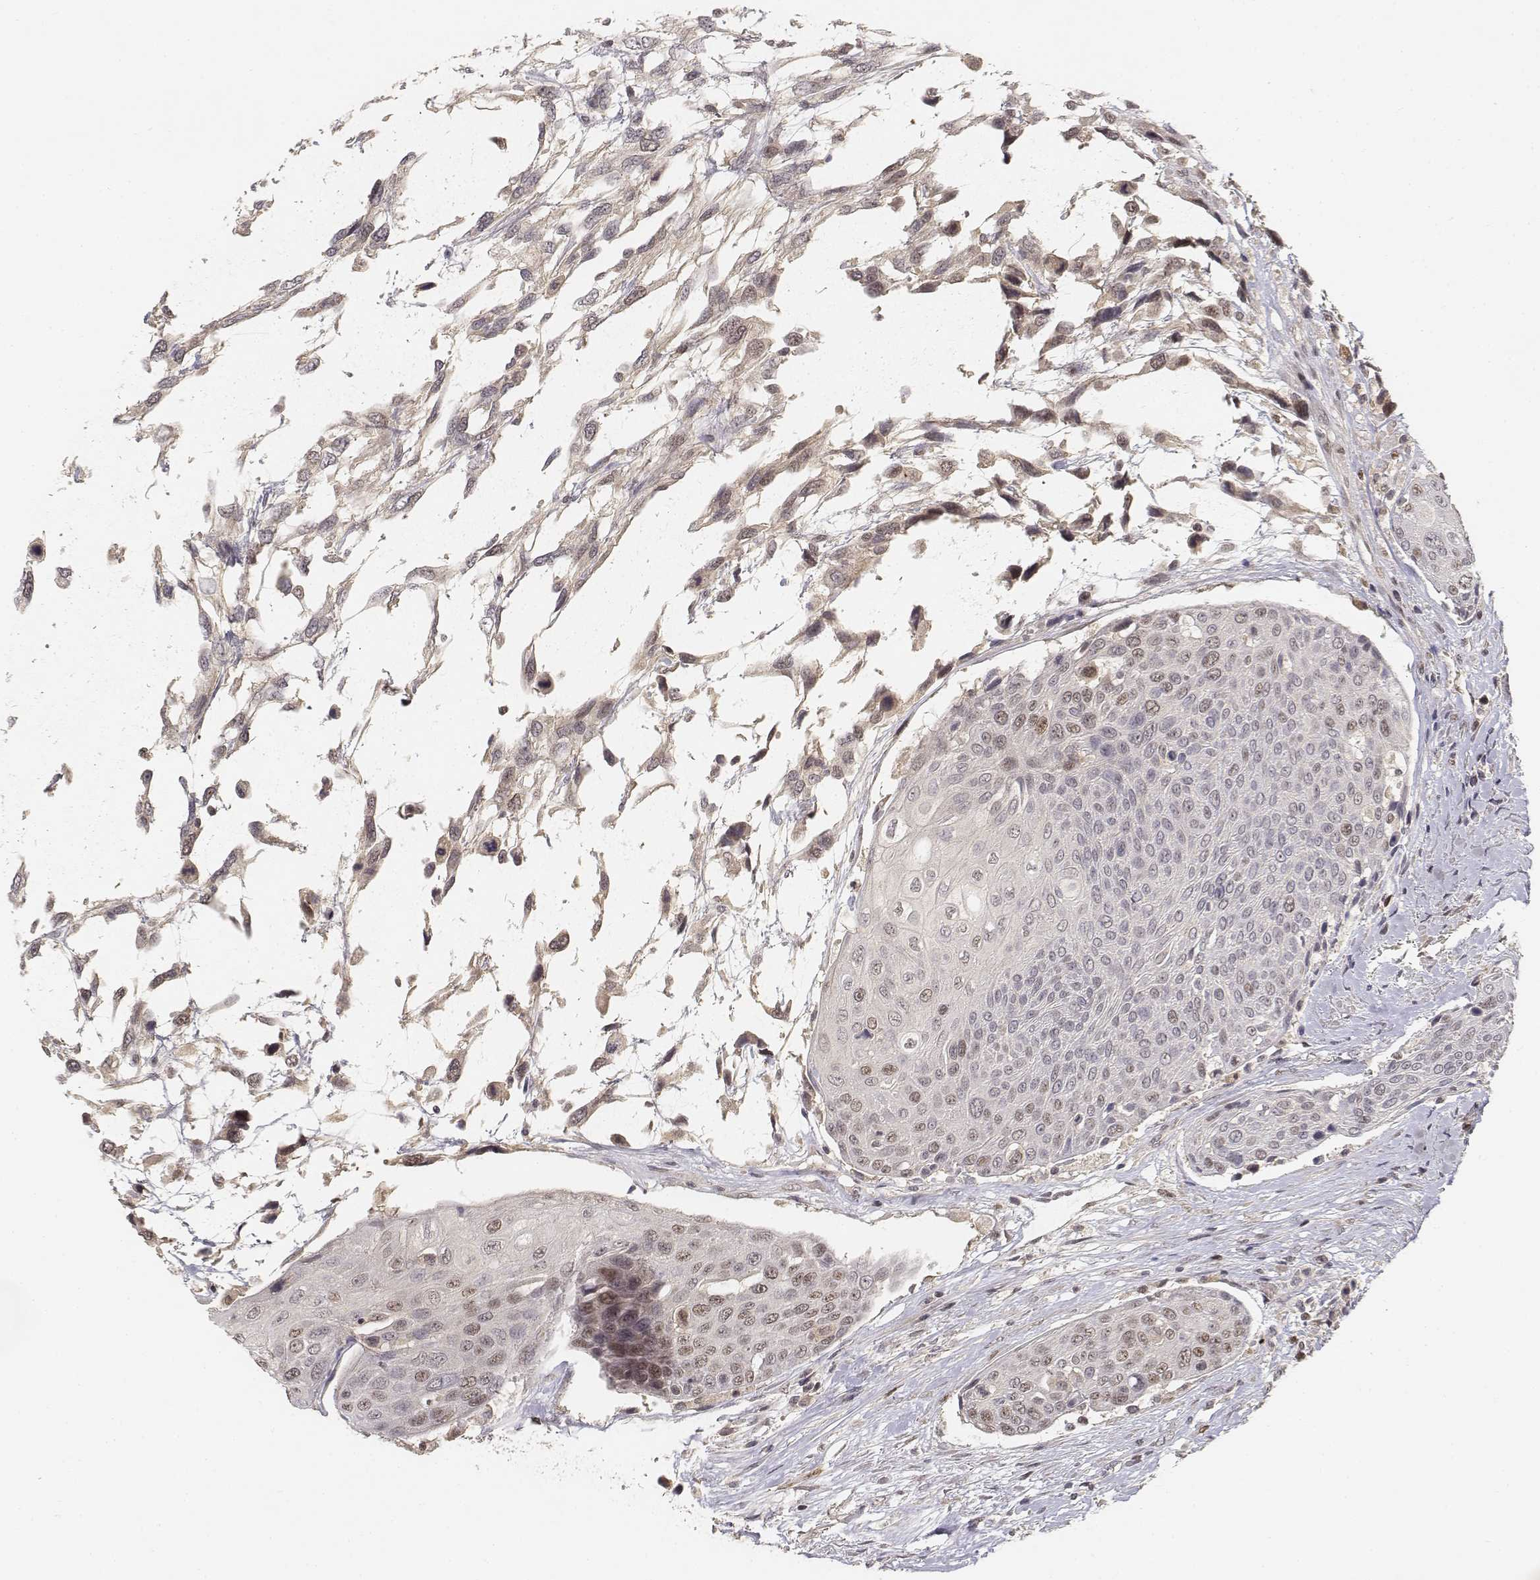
{"staining": {"intensity": "weak", "quantity": "<25%", "location": "nuclear"}, "tissue": "urothelial cancer", "cell_type": "Tumor cells", "image_type": "cancer", "snomed": [{"axis": "morphology", "description": "Urothelial carcinoma, High grade"}, {"axis": "topography", "description": "Urinary bladder"}], "caption": "Tumor cells show no significant protein positivity in urothelial cancer.", "gene": "FANCD2", "patient": {"sex": "female", "age": 70}}